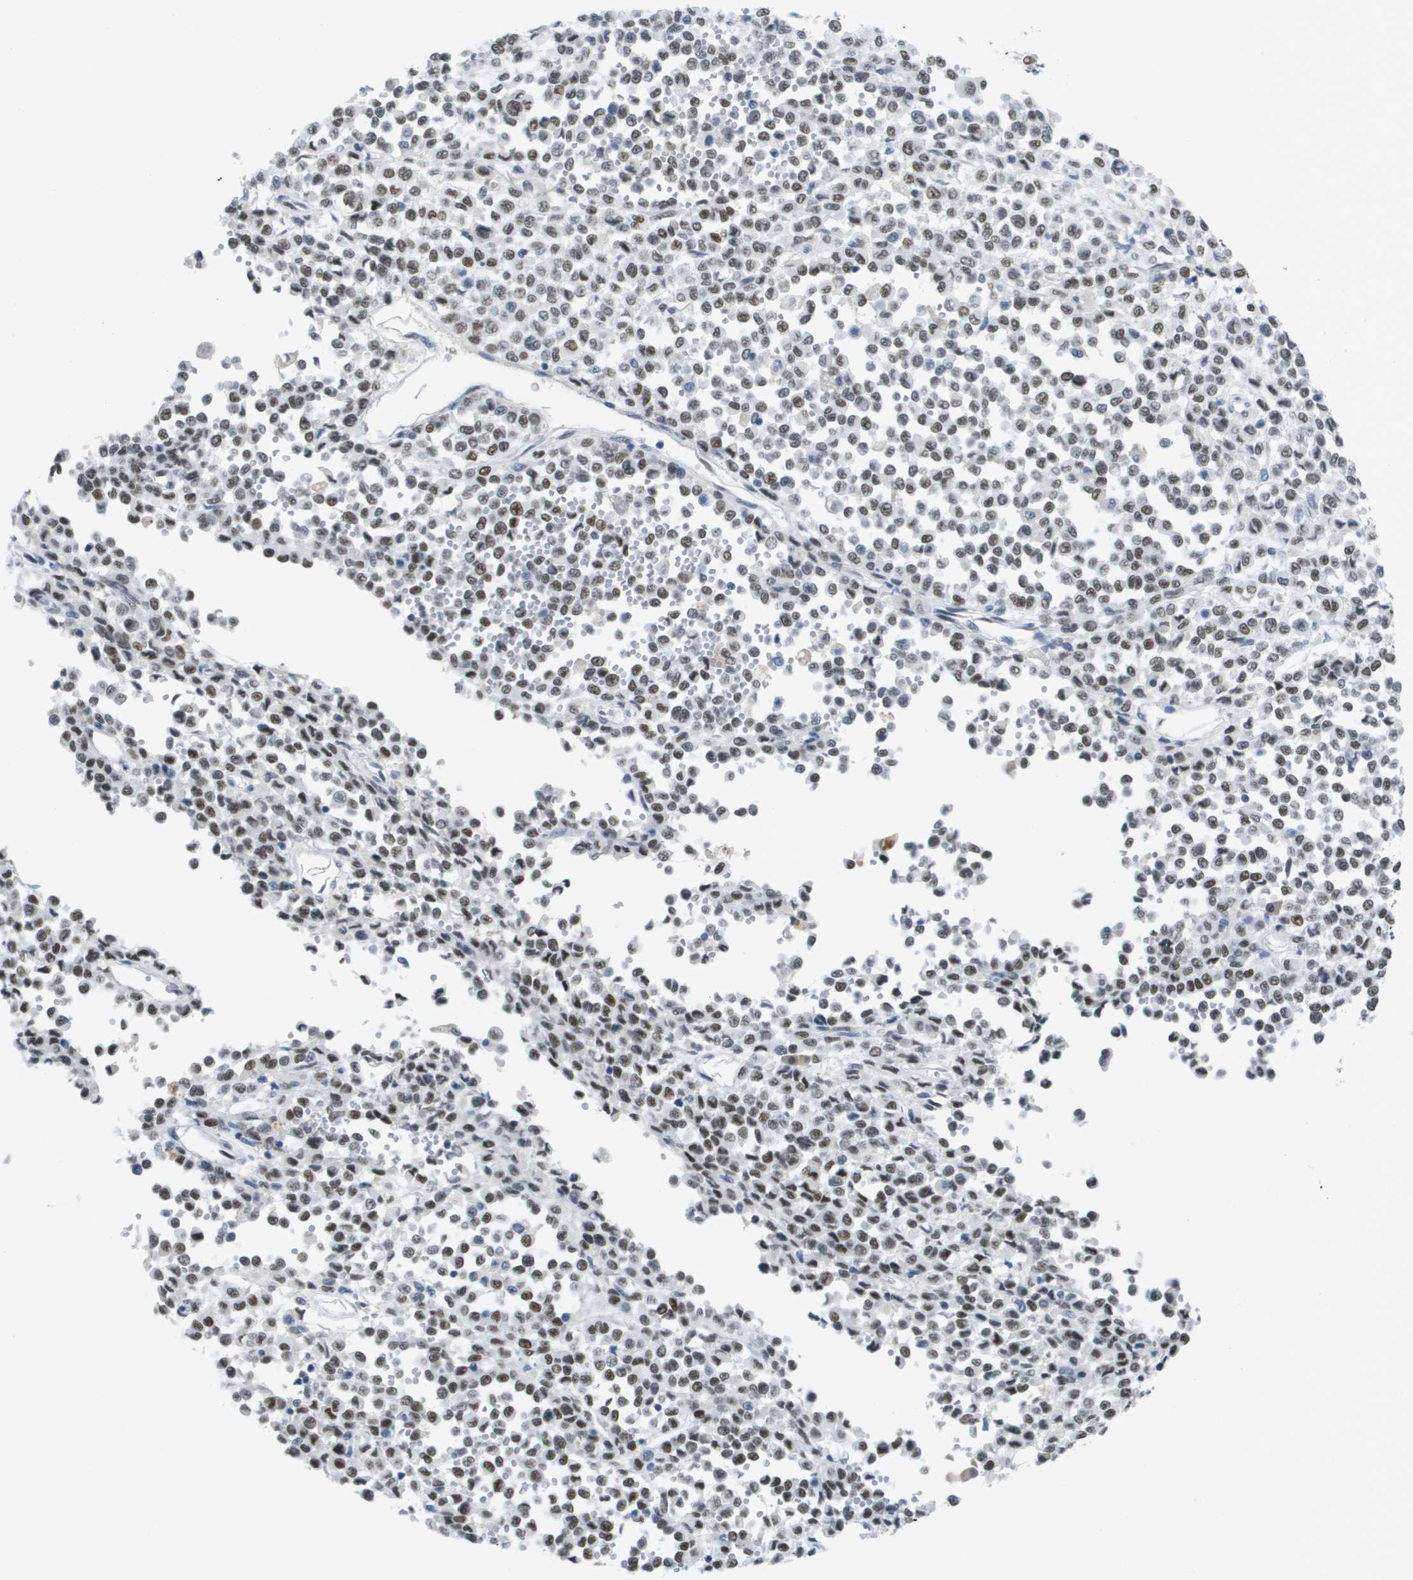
{"staining": {"intensity": "moderate", "quantity": ">75%", "location": "nuclear"}, "tissue": "melanoma", "cell_type": "Tumor cells", "image_type": "cancer", "snomed": [{"axis": "morphology", "description": "Malignant melanoma, Metastatic site"}, {"axis": "topography", "description": "Pancreas"}], "caption": "This micrograph shows malignant melanoma (metastatic site) stained with IHC to label a protein in brown. The nuclear of tumor cells show moderate positivity for the protein. Nuclei are counter-stained blue.", "gene": "TP53RK", "patient": {"sex": "female", "age": 30}}